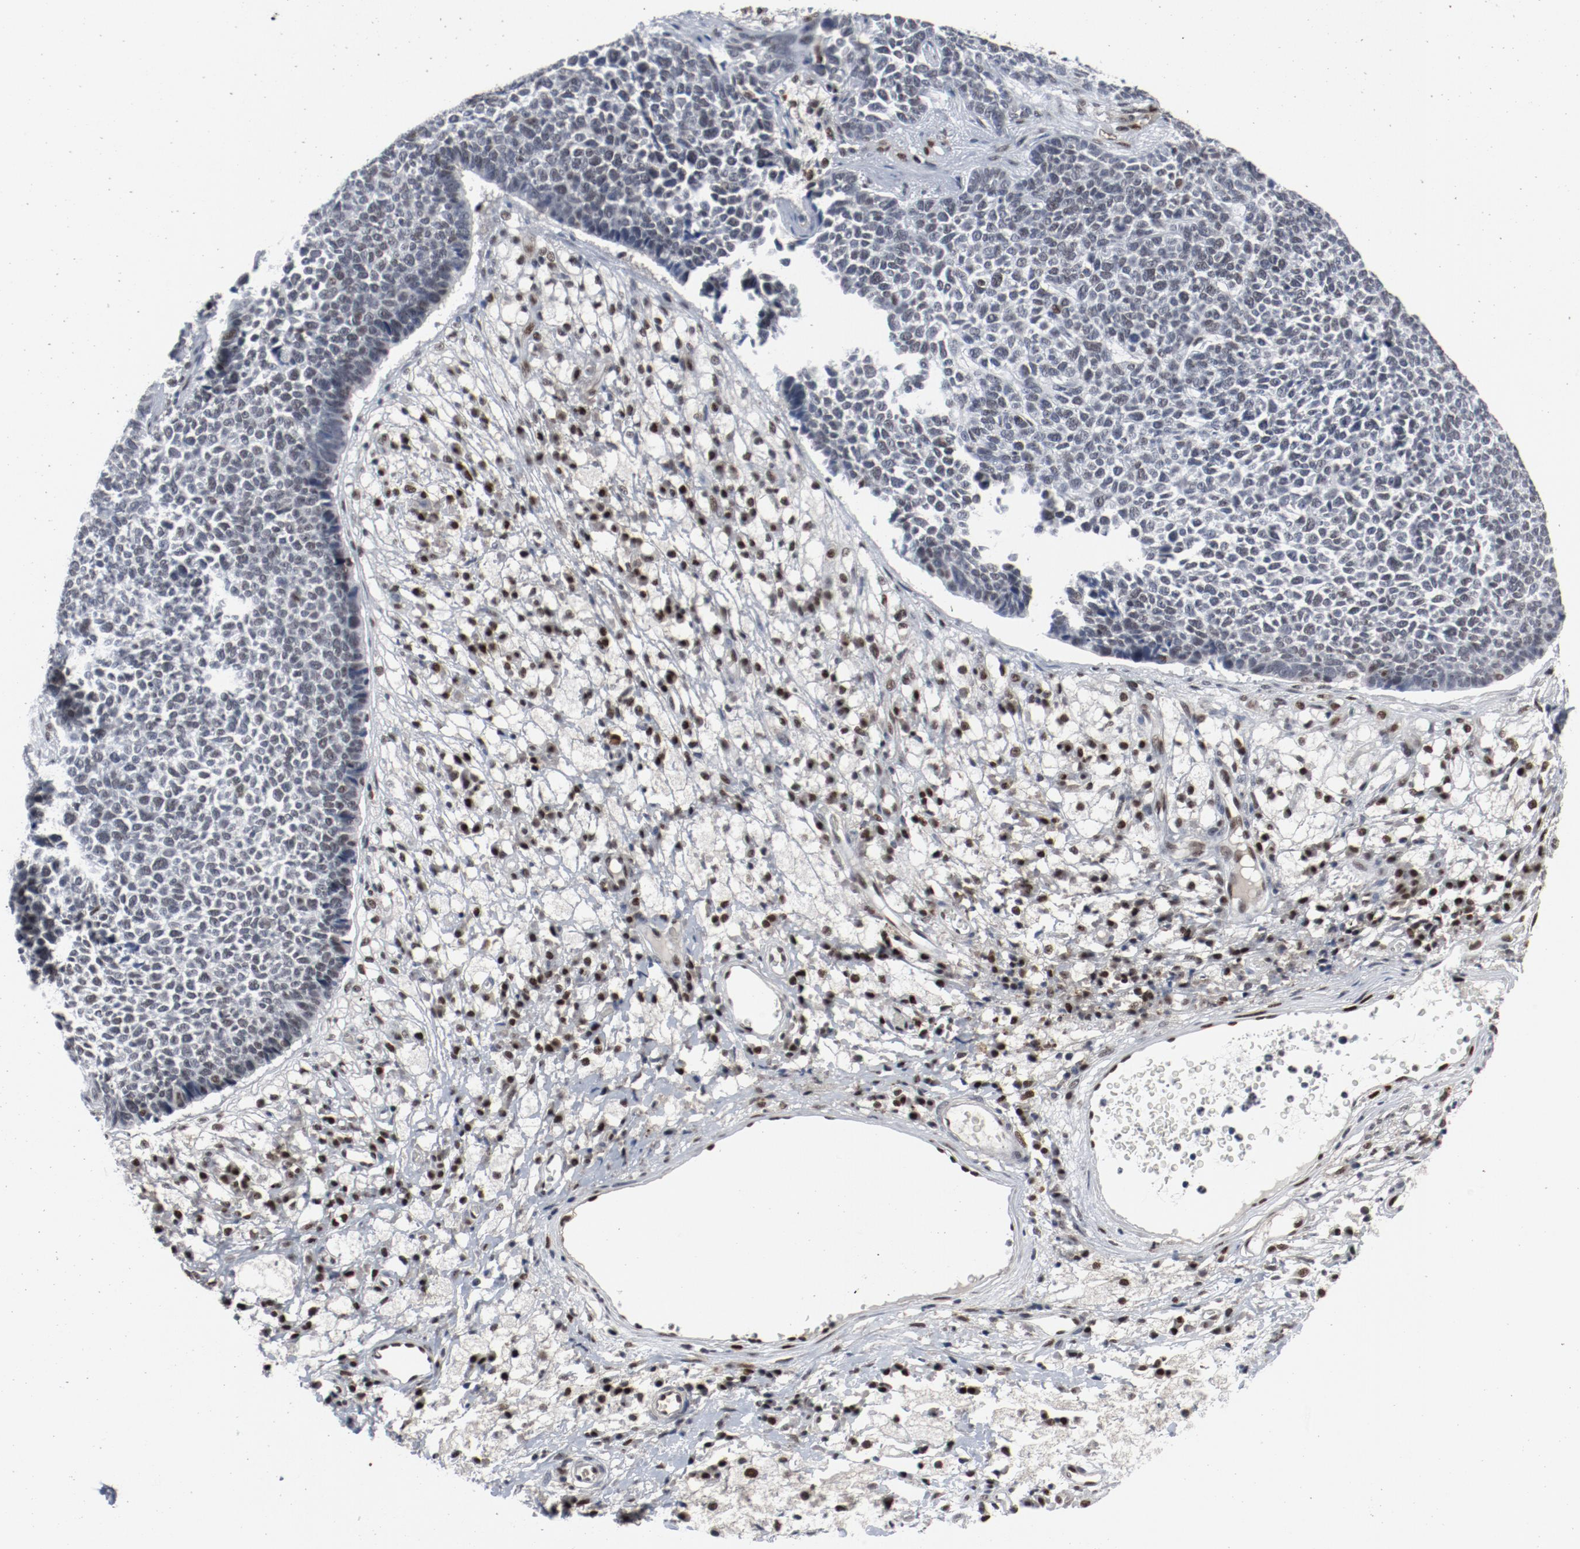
{"staining": {"intensity": "weak", "quantity": "<25%", "location": "nuclear"}, "tissue": "skin cancer", "cell_type": "Tumor cells", "image_type": "cancer", "snomed": [{"axis": "morphology", "description": "Basal cell carcinoma"}, {"axis": "topography", "description": "Skin"}], "caption": "This is an immunohistochemistry micrograph of skin basal cell carcinoma. There is no staining in tumor cells.", "gene": "JMJD6", "patient": {"sex": "female", "age": 84}}